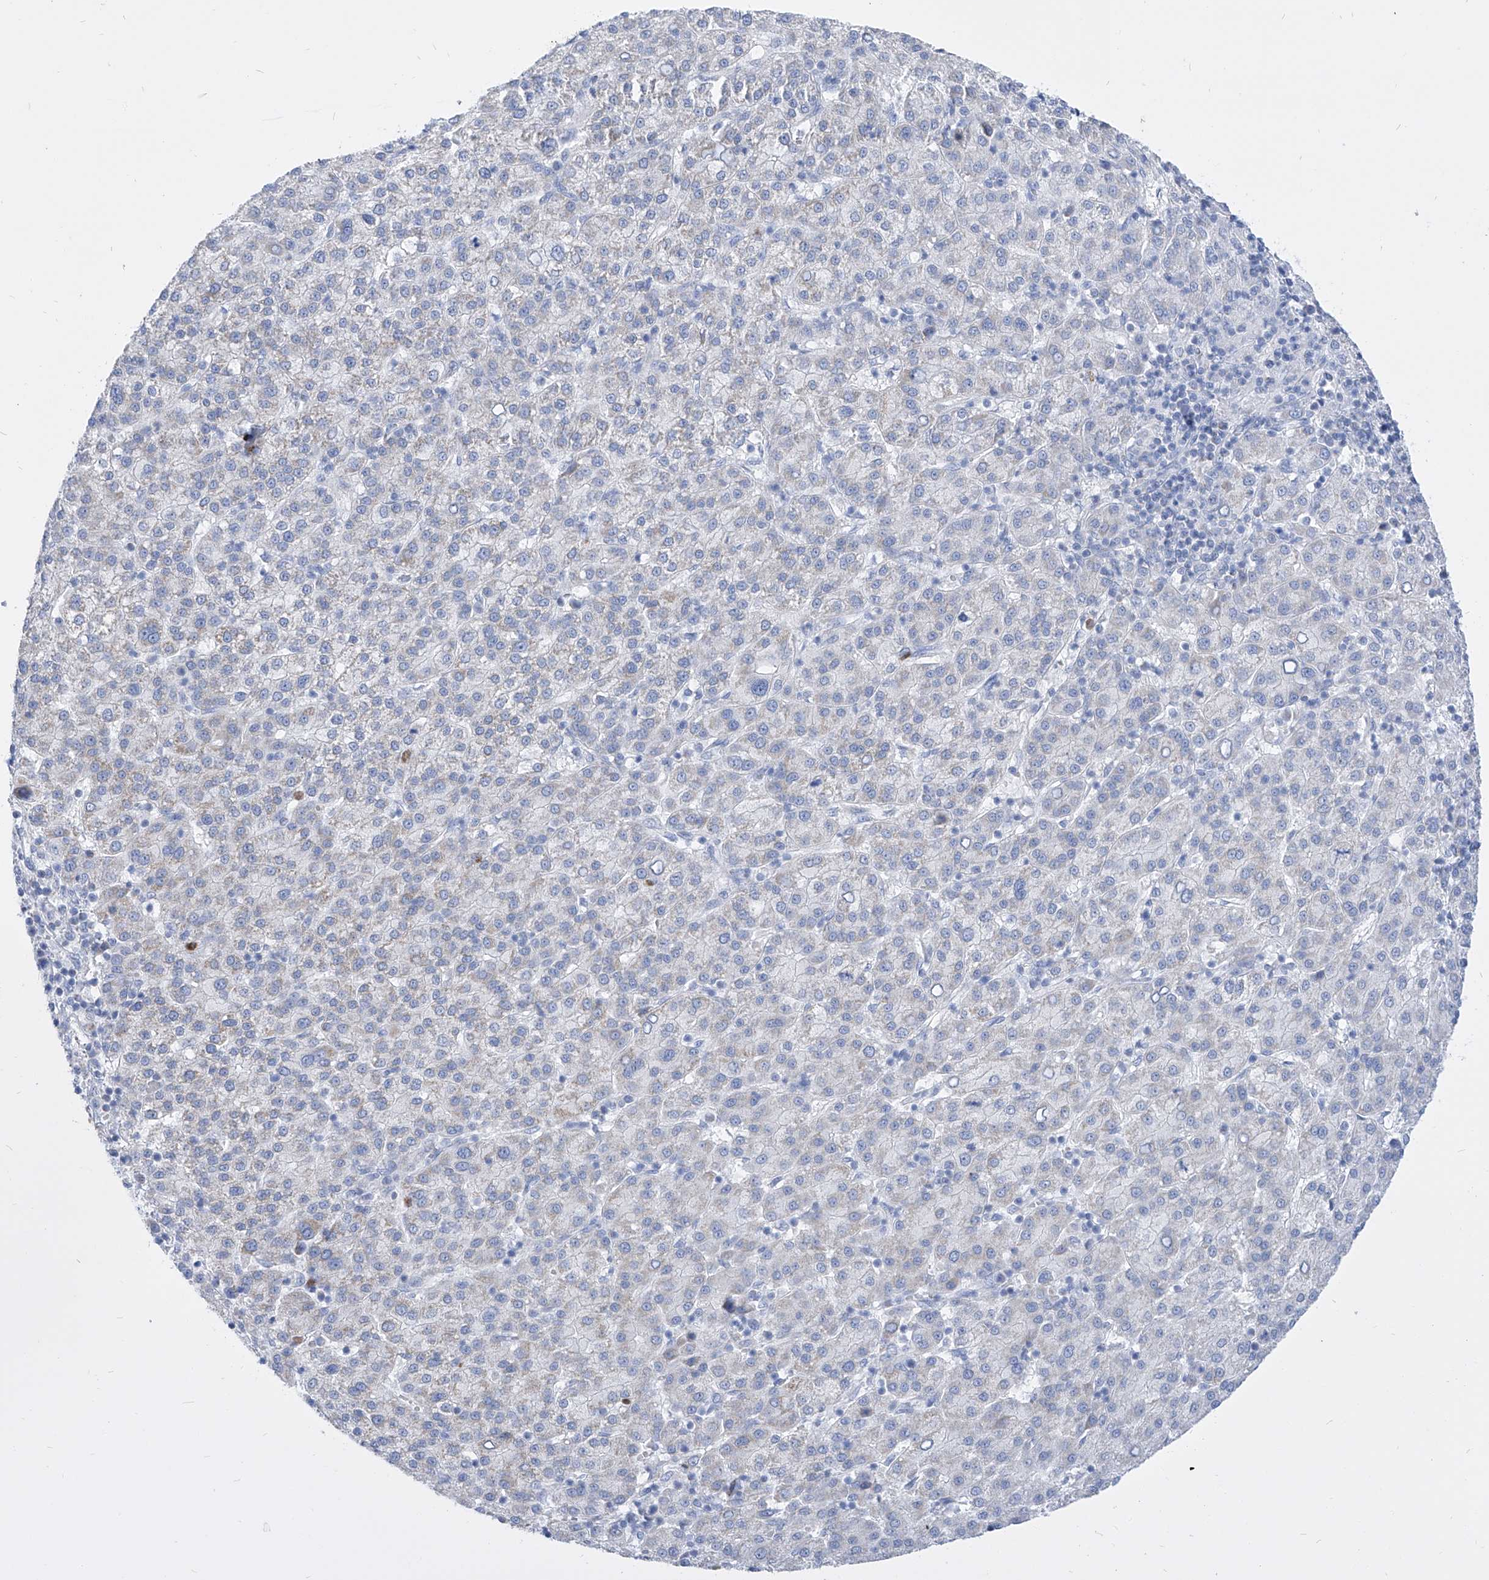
{"staining": {"intensity": "negative", "quantity": "none", "location": "none"}, "tissue": "liver cancer", "cell_type": "Tumor cells", "image_type": "cancer", "snomed": [{"axis": "morphology", "description": "Carcinoma, Hepatocellular, NOS"}, {"axis": "topography", "description": "Liver"}], "caption": "Liver cancer was stained to show a protein in brown. There is no significant positivity in tumor cells.", "gene": "COQ3", "patient": {"sex": "female", "age": 58}}